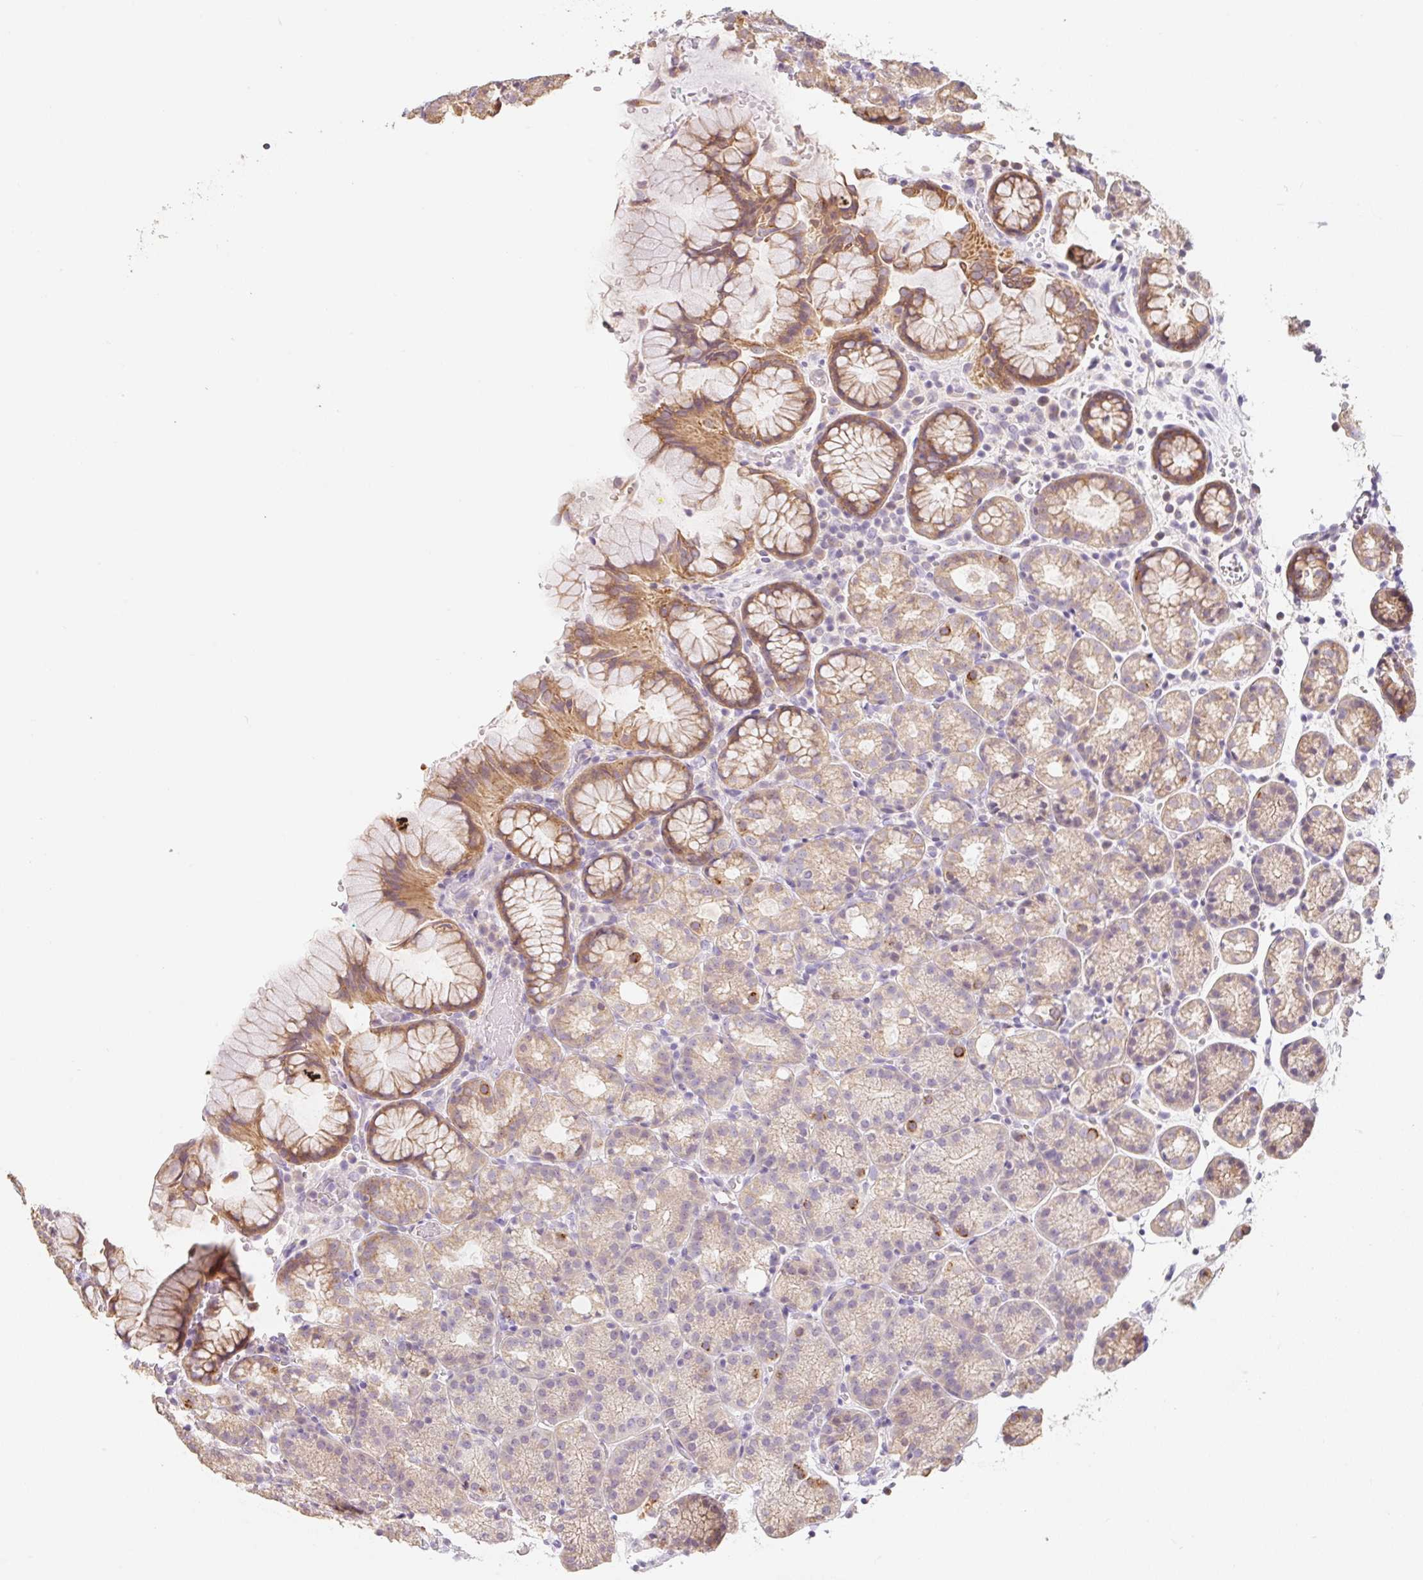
{"staining": {"intensity": "moderate", "quantity": "<25%", "location": "cytoplasmic/membranous"}, "tissue": "stomach", "cell_type": "Glandular cells", "image_type": "normal", "snomed": [{"axis": "morphology", "description": "Normal tissue, NOS"}, {"axis": "topography", "description": "Stomach, upper"}], "caption": "Immunohistochemical staining of unremarkable stomach displays moderate cytoplasmic/membranous protein staining in about <25% of glandular cells. Ihc stains the protein of interest in brown and the nuclei are stained blue.", "gene": "MIA2", "patient": {"sex": "female", "age": 81}}